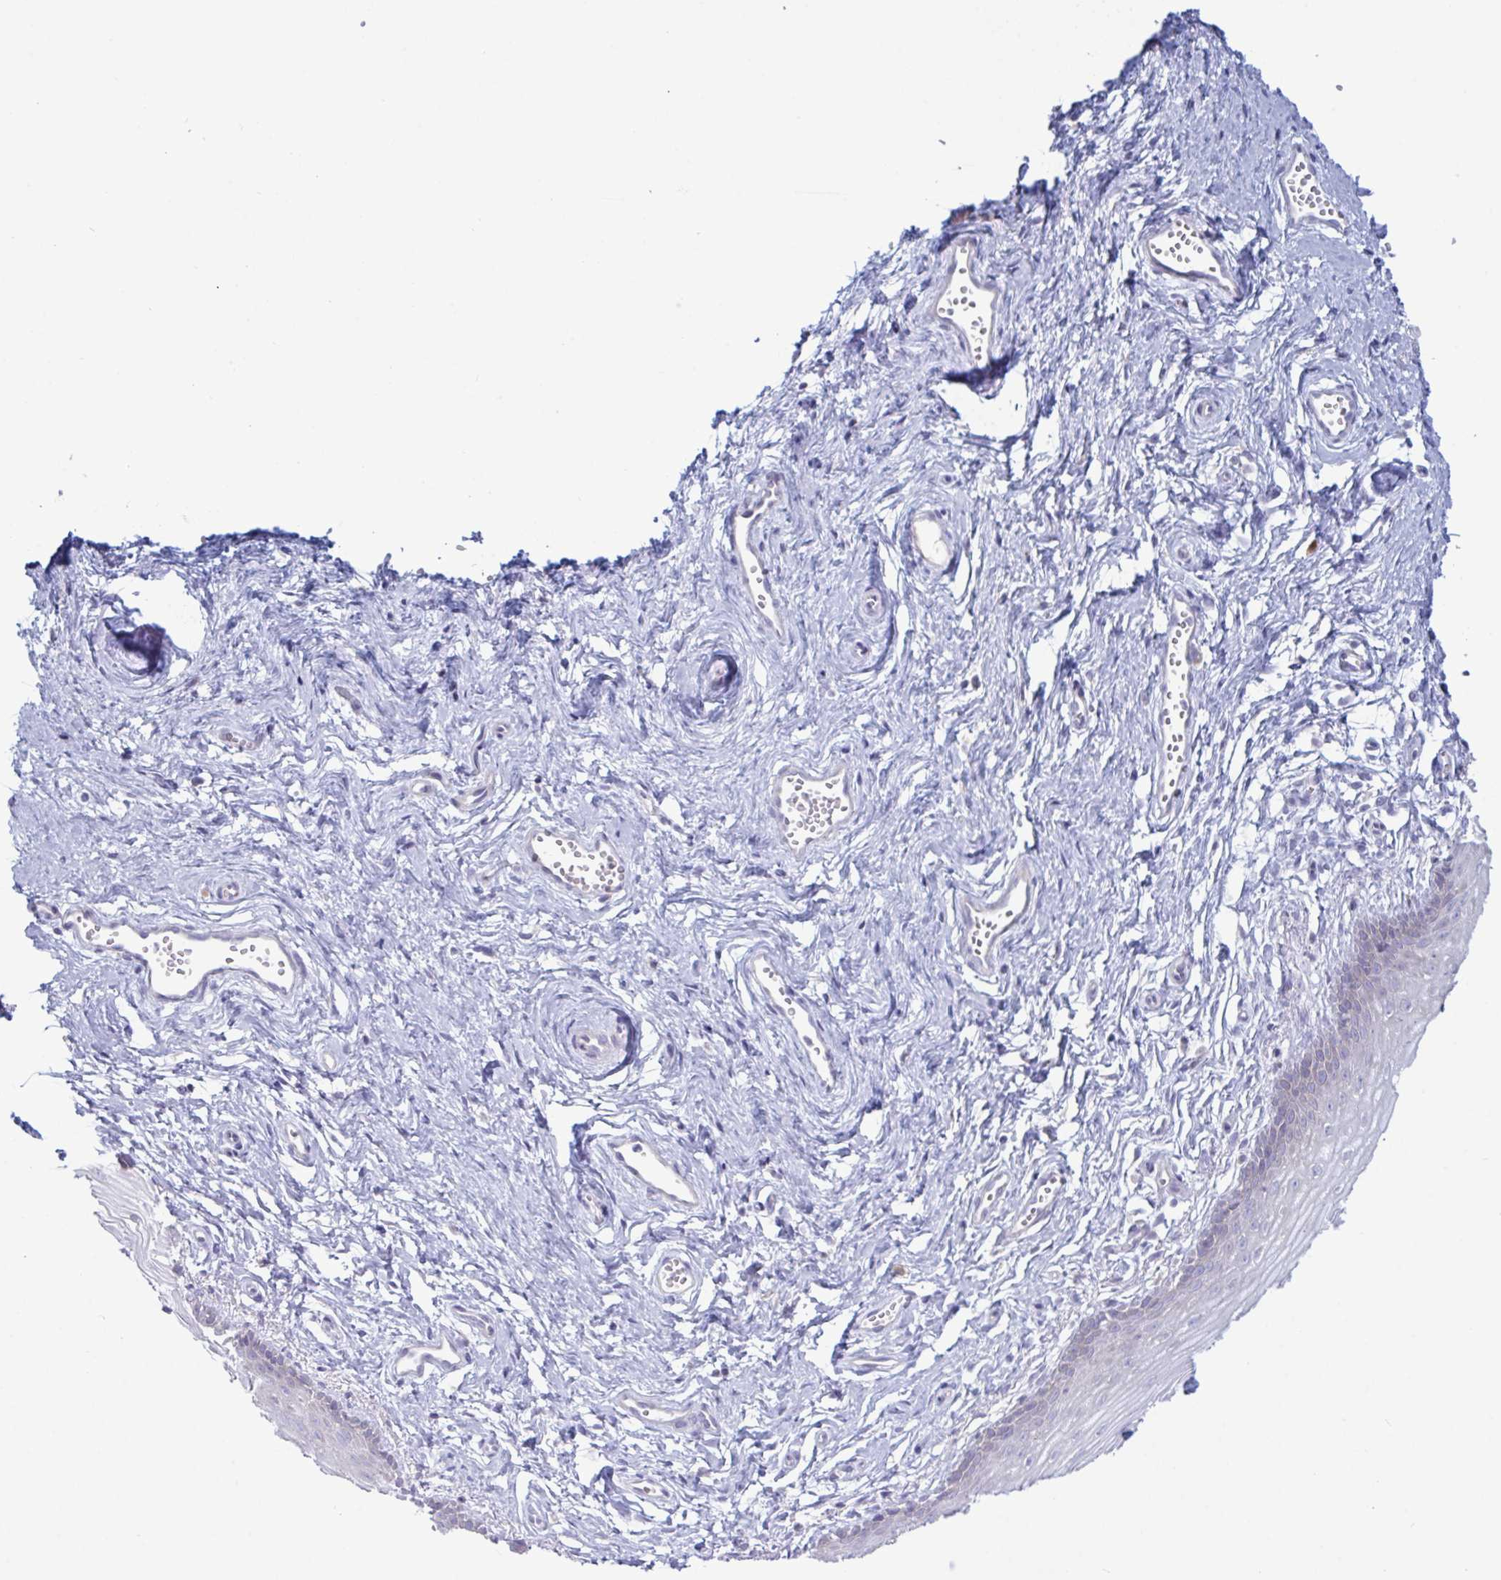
{"staining": {"intensity": "negative", "quantity": "none", "location": "none"}, "tissue": "vagina", "cell_type": "Squamous epithelial cells", "image_type": "normal", "snomed": [{"axis": "morphology", "description": "Normal tissue, NOS"}, {"axis": "topography", "description": "Vagina"}], "caption": "Squamous epithelial cells are negative for brown protein staining in unremarkable vagina. (DAB (3,3'-diaminobenzidine) IHC with hematoxylin counter stain).", "gene": "NAA30", "patient": {"sex": "female", "age": 38}}